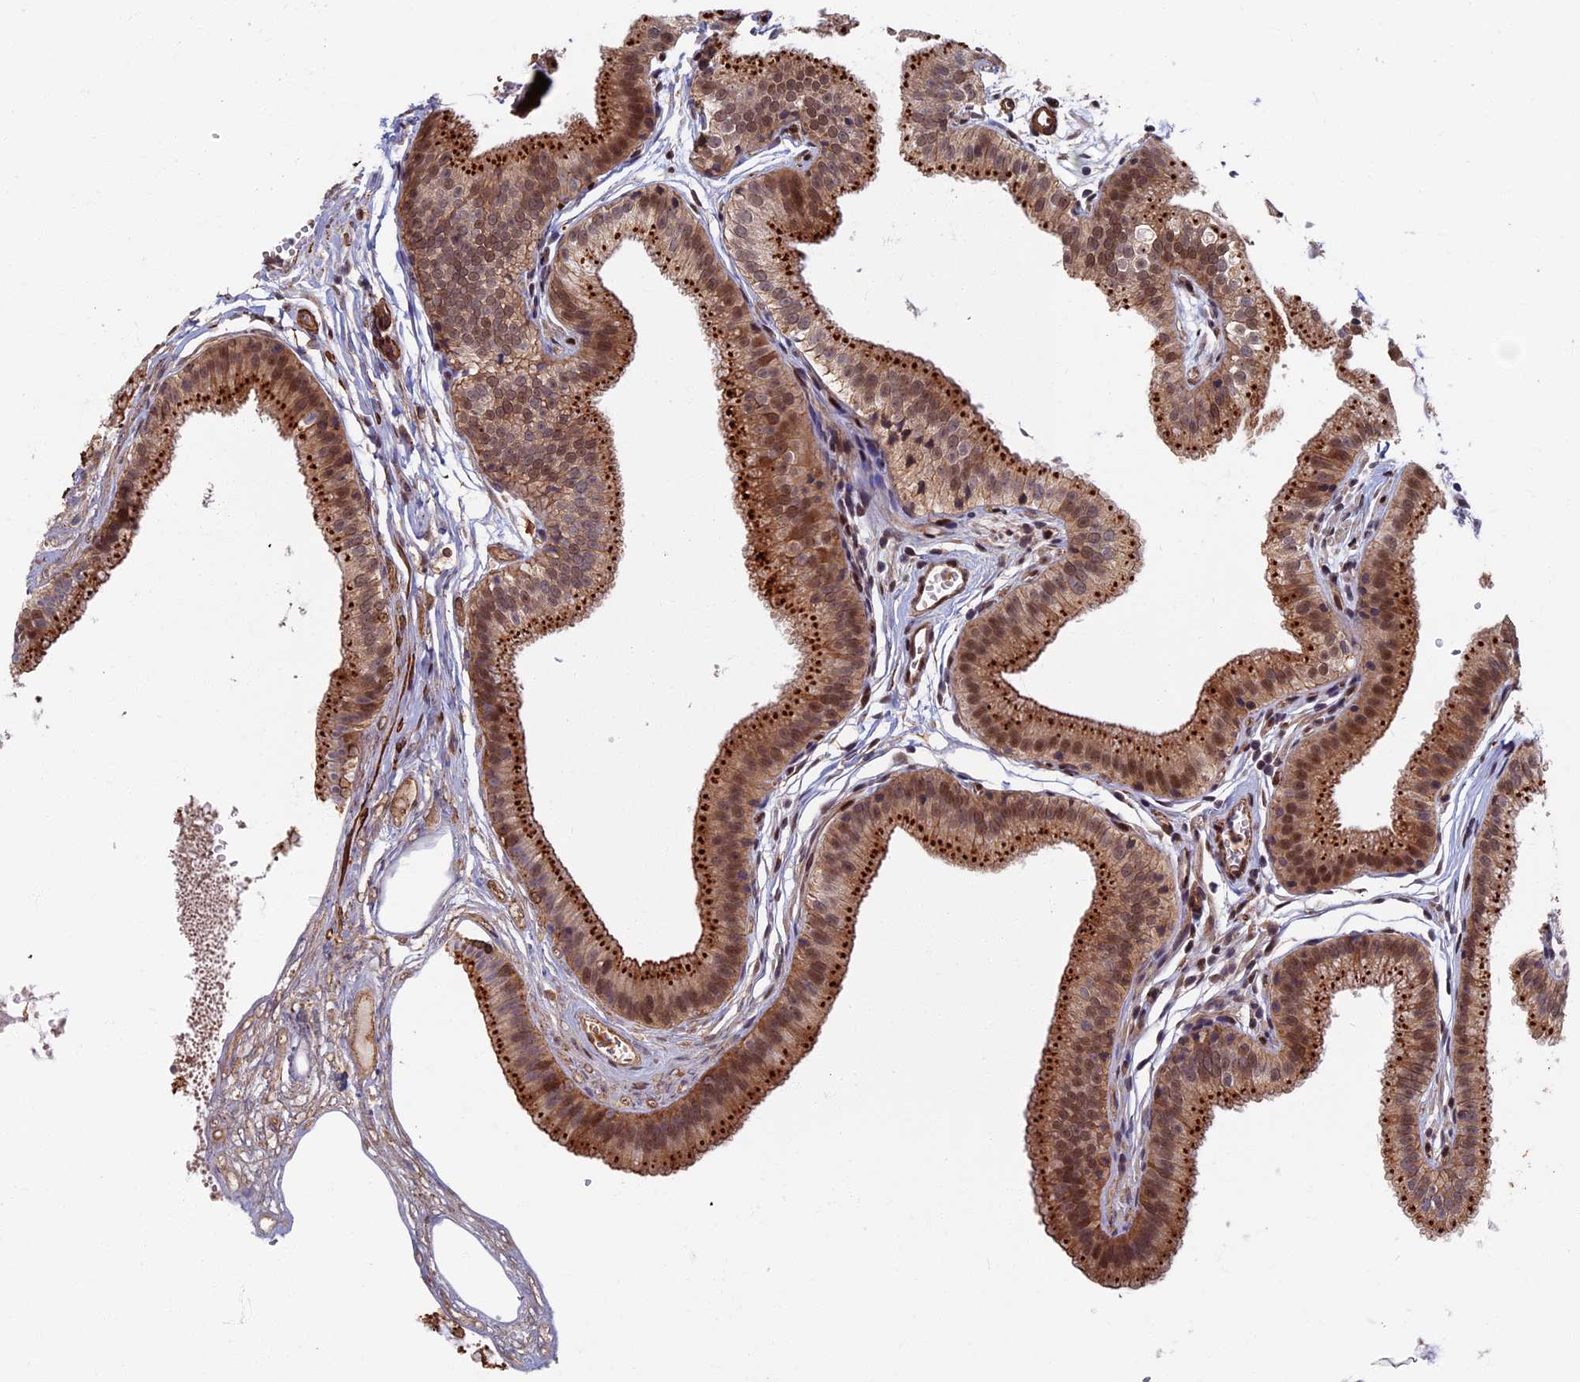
{"staining": {"intensity": "strong", "quantity": ">75%", "location": "cytoplasmic/membranous,nuclear"}, "tissue": "gallbladder", "cell_type": "Glandular cells", "image_type": "normal", "snomed": [{"axis": "morphology", "description": "Normal tissue, NOS"}, {"axis": "topography", "description": "Gallbladder"}], "caption": "Immunohistochemical staining of normal gallbladder demonstrates high levels of strong cytoplasmic/membranous,nuclear positivity in approximately >75% of glandular cells. (DAB IHC with brightfield microscopy, high magnification).", "gene": "CTDP1", "patient": {"sex": "female", "age": 54}}